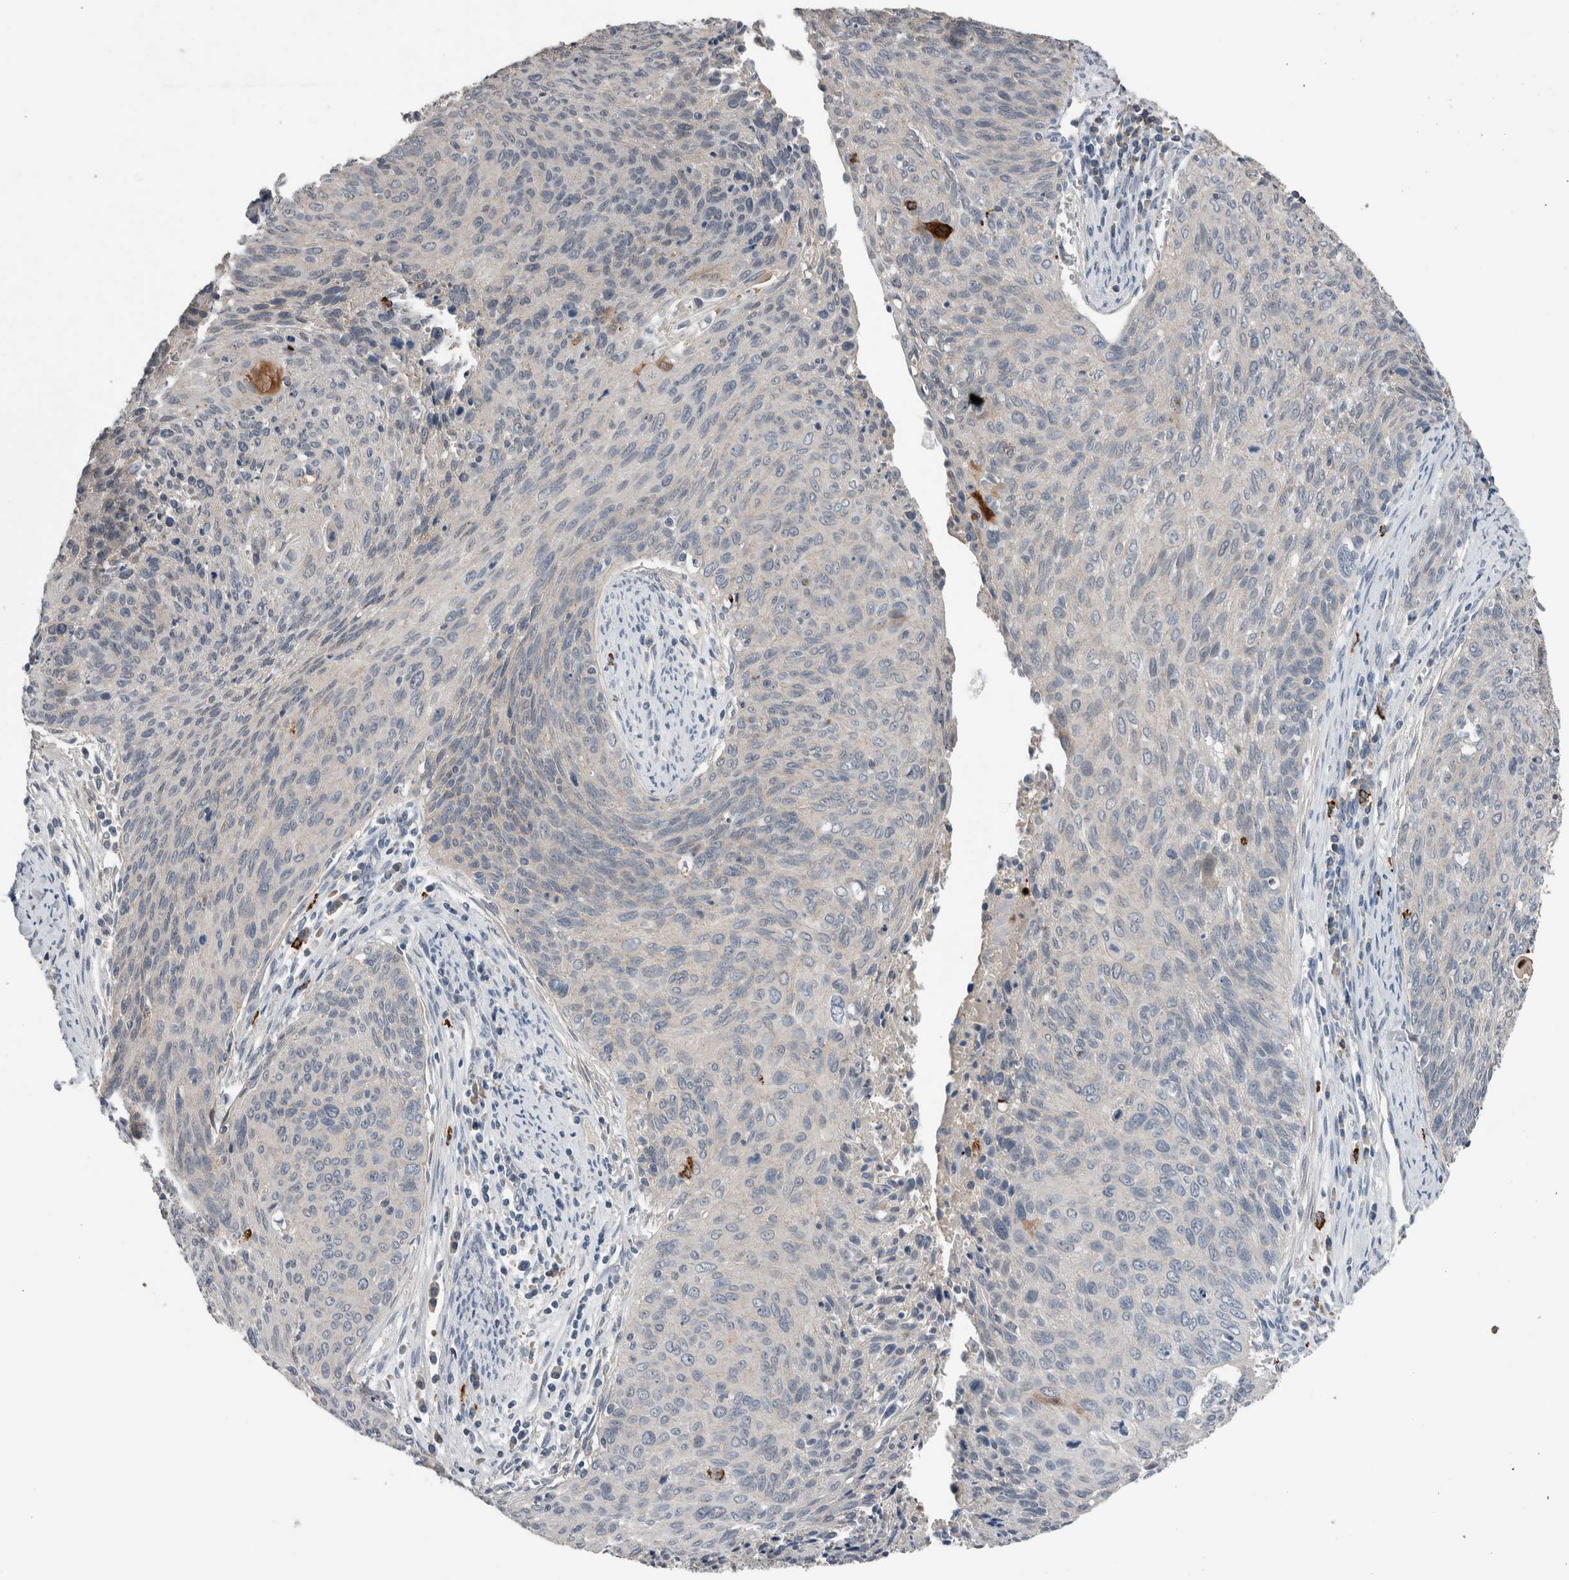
{"staining": {"intensity": "negative", "quantity": "none", "location": "none"}, "tissue": "cervical cancer", "cell_type": "Tumor cells", "image_type": "cancer", "snomed": [{"axis": "morphology", "description": "Squamous cell carcinoma, NOS"}, {"axis": "topography", "description": "Cervix"}], "caption": "IHC image of cervical squamous cell carcinoma stained for a protein (brown), which displays no positivity in tumor cells.", "gene": "CRNN", "patient": {"sex": "female", "age": 55}}